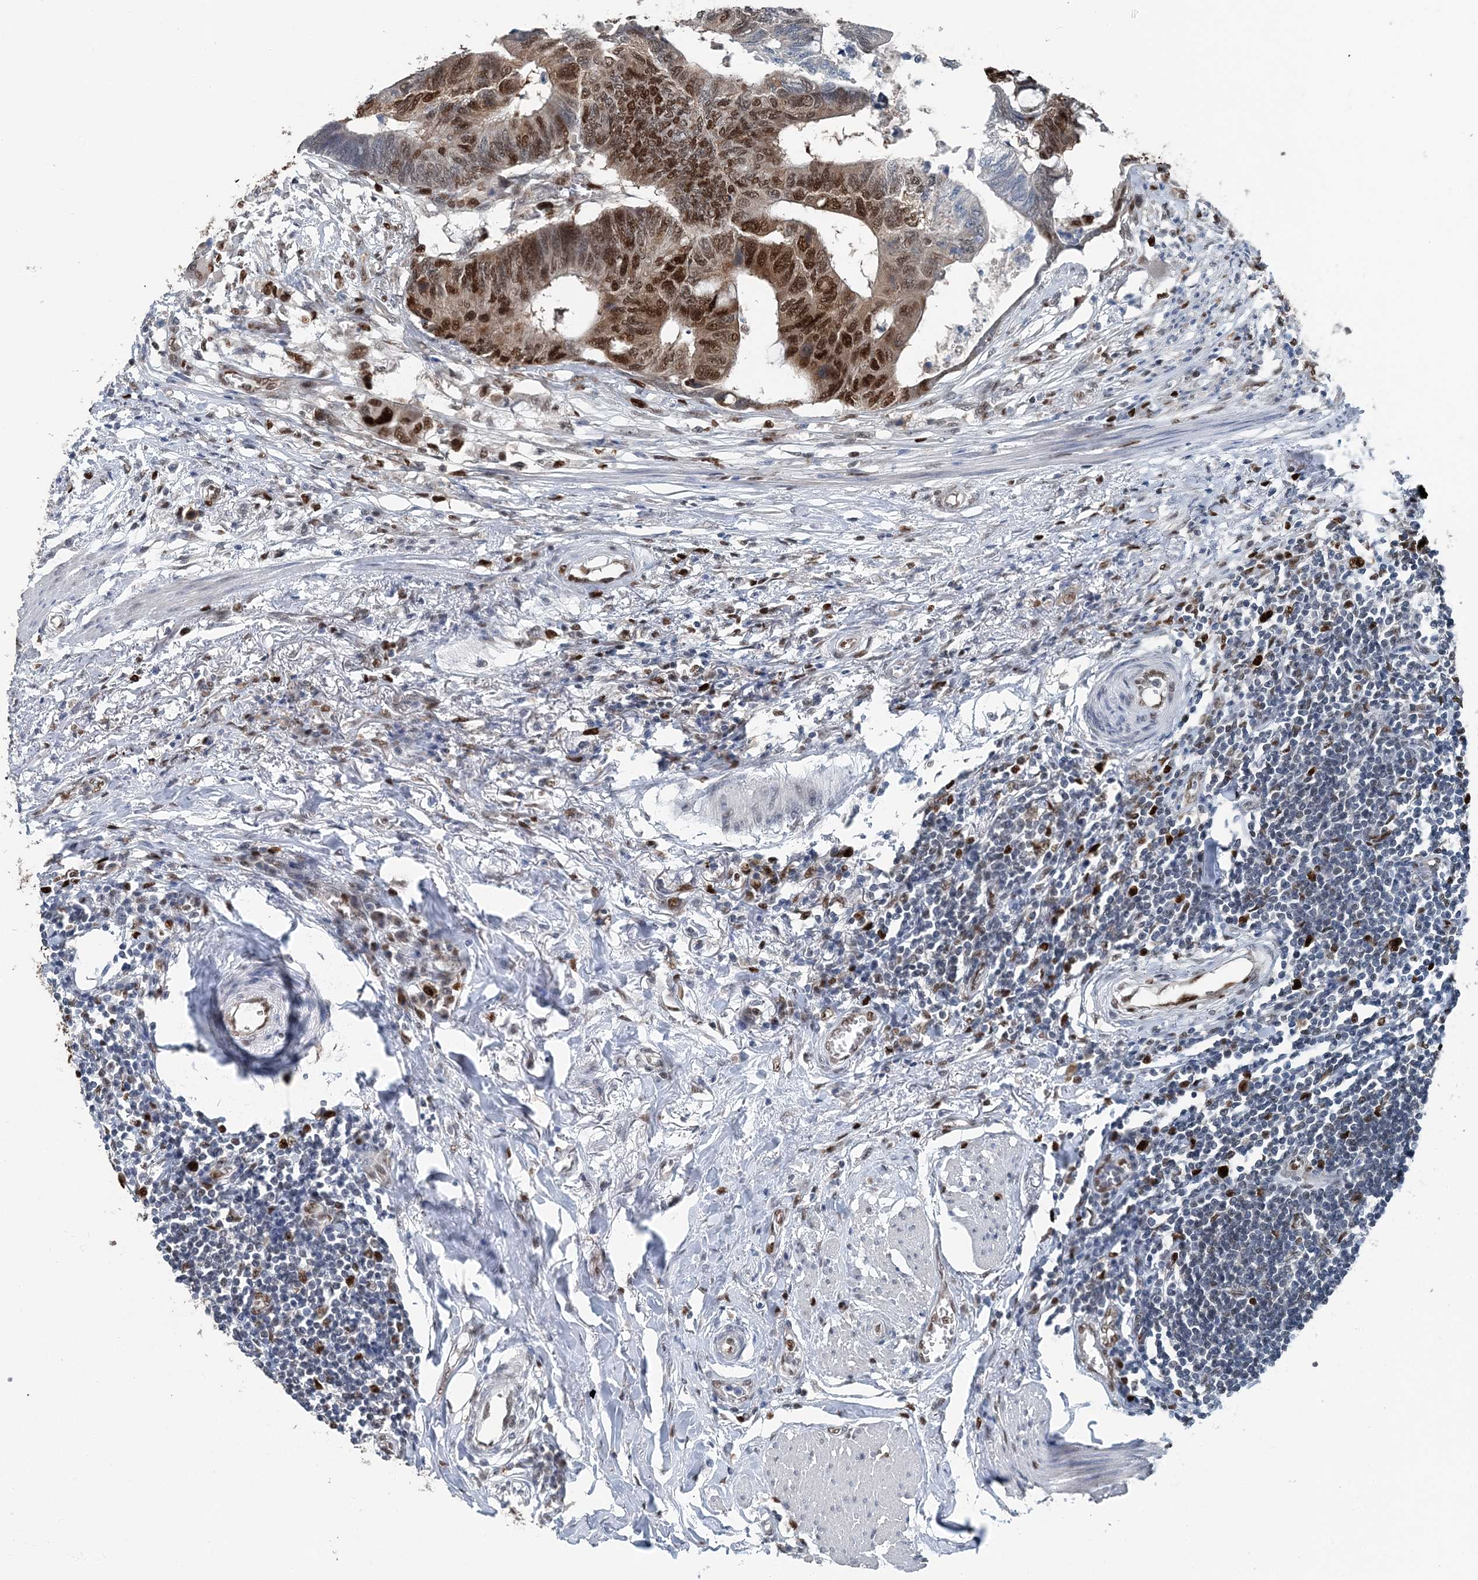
{"staining": {"intensity": "strong", "quantity": "25%-75%", "location": "nuclear"}, "tissue": "colorectal cancer", "cell_type": "Tumor cells", "image_type": "cancer", "snomed": [{"axis": "morphology", "description": "Normal tissue, NOS"}, {"axis": "morphology", "description": "Adenocarcinoma, NOS"}, {"axis": "topography", "description": "Rectum"}, {"axis": "topography", "description": "Peripheral nerve tissue"}], "caption": "Protein positivity by IHC reveals strong nuclear staining in approximately 25%-75% of tumor cells in colorectal adenocarcinoma.", "gene": "HAT1", "patient": {"sex": "male", "age": 92}}